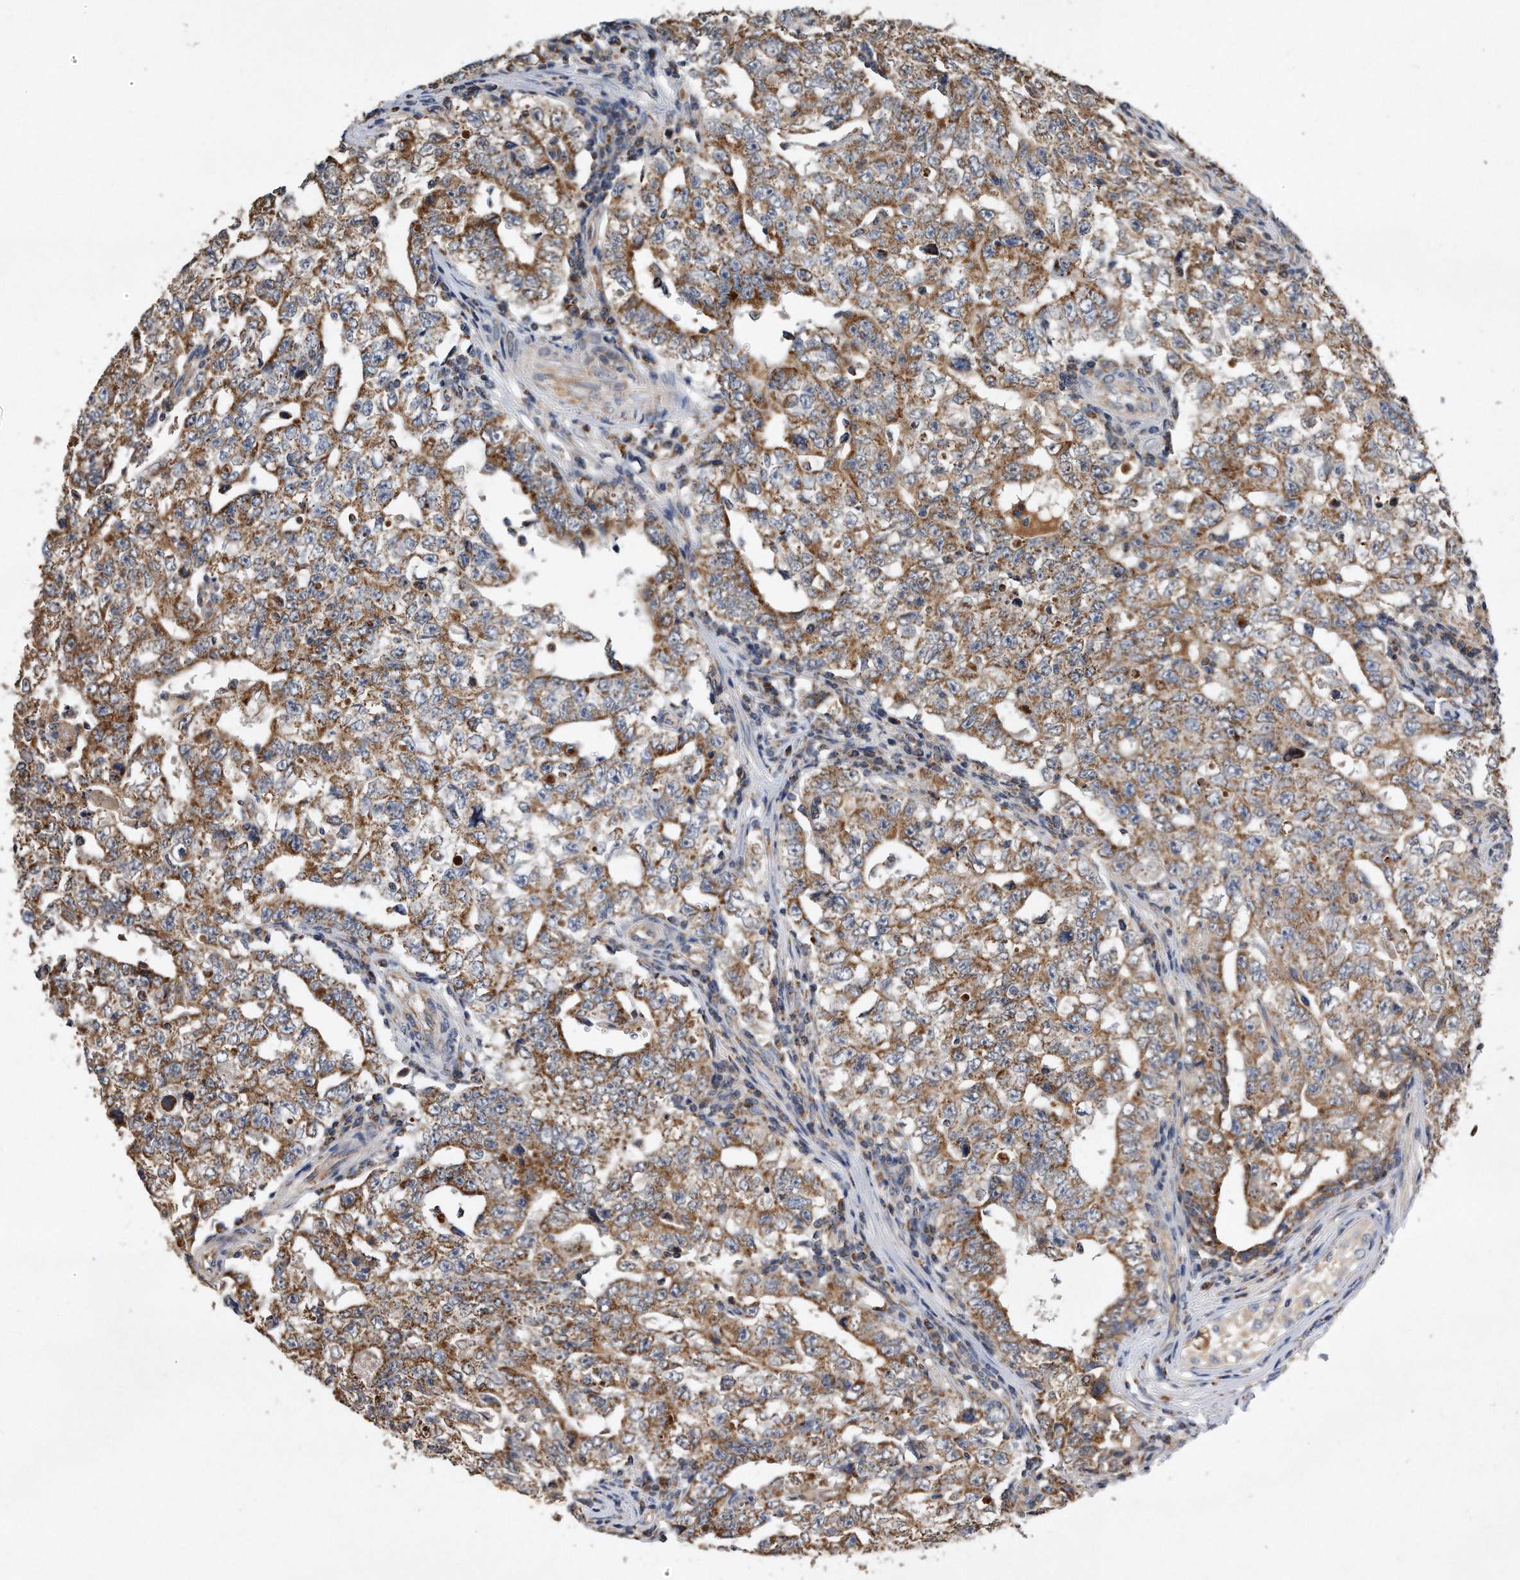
{"staining": {"intensity": "moderate", "quantity": ">75%", "location": "cytoplasmic/membranous"}, "tissue": "testis cancer", "cell_type": "Tumor cells", "image_type": "cancer", "snomed": [{"axis": "morphology", "description": "Carcinoma, Embryonal, NOS"}, {"axis": "topography", "description": "Testis"}], "caption": "A high-resolution histopathology image shows immunohistochemistry (IHC) staining of testis embryonal carcinoma, which exhibits moderate cytoplasmic/membranous staining in approximately >75% of tumor cells.", "gene": "PPP5C", "patient": {"sex": "male", "age": 26}}